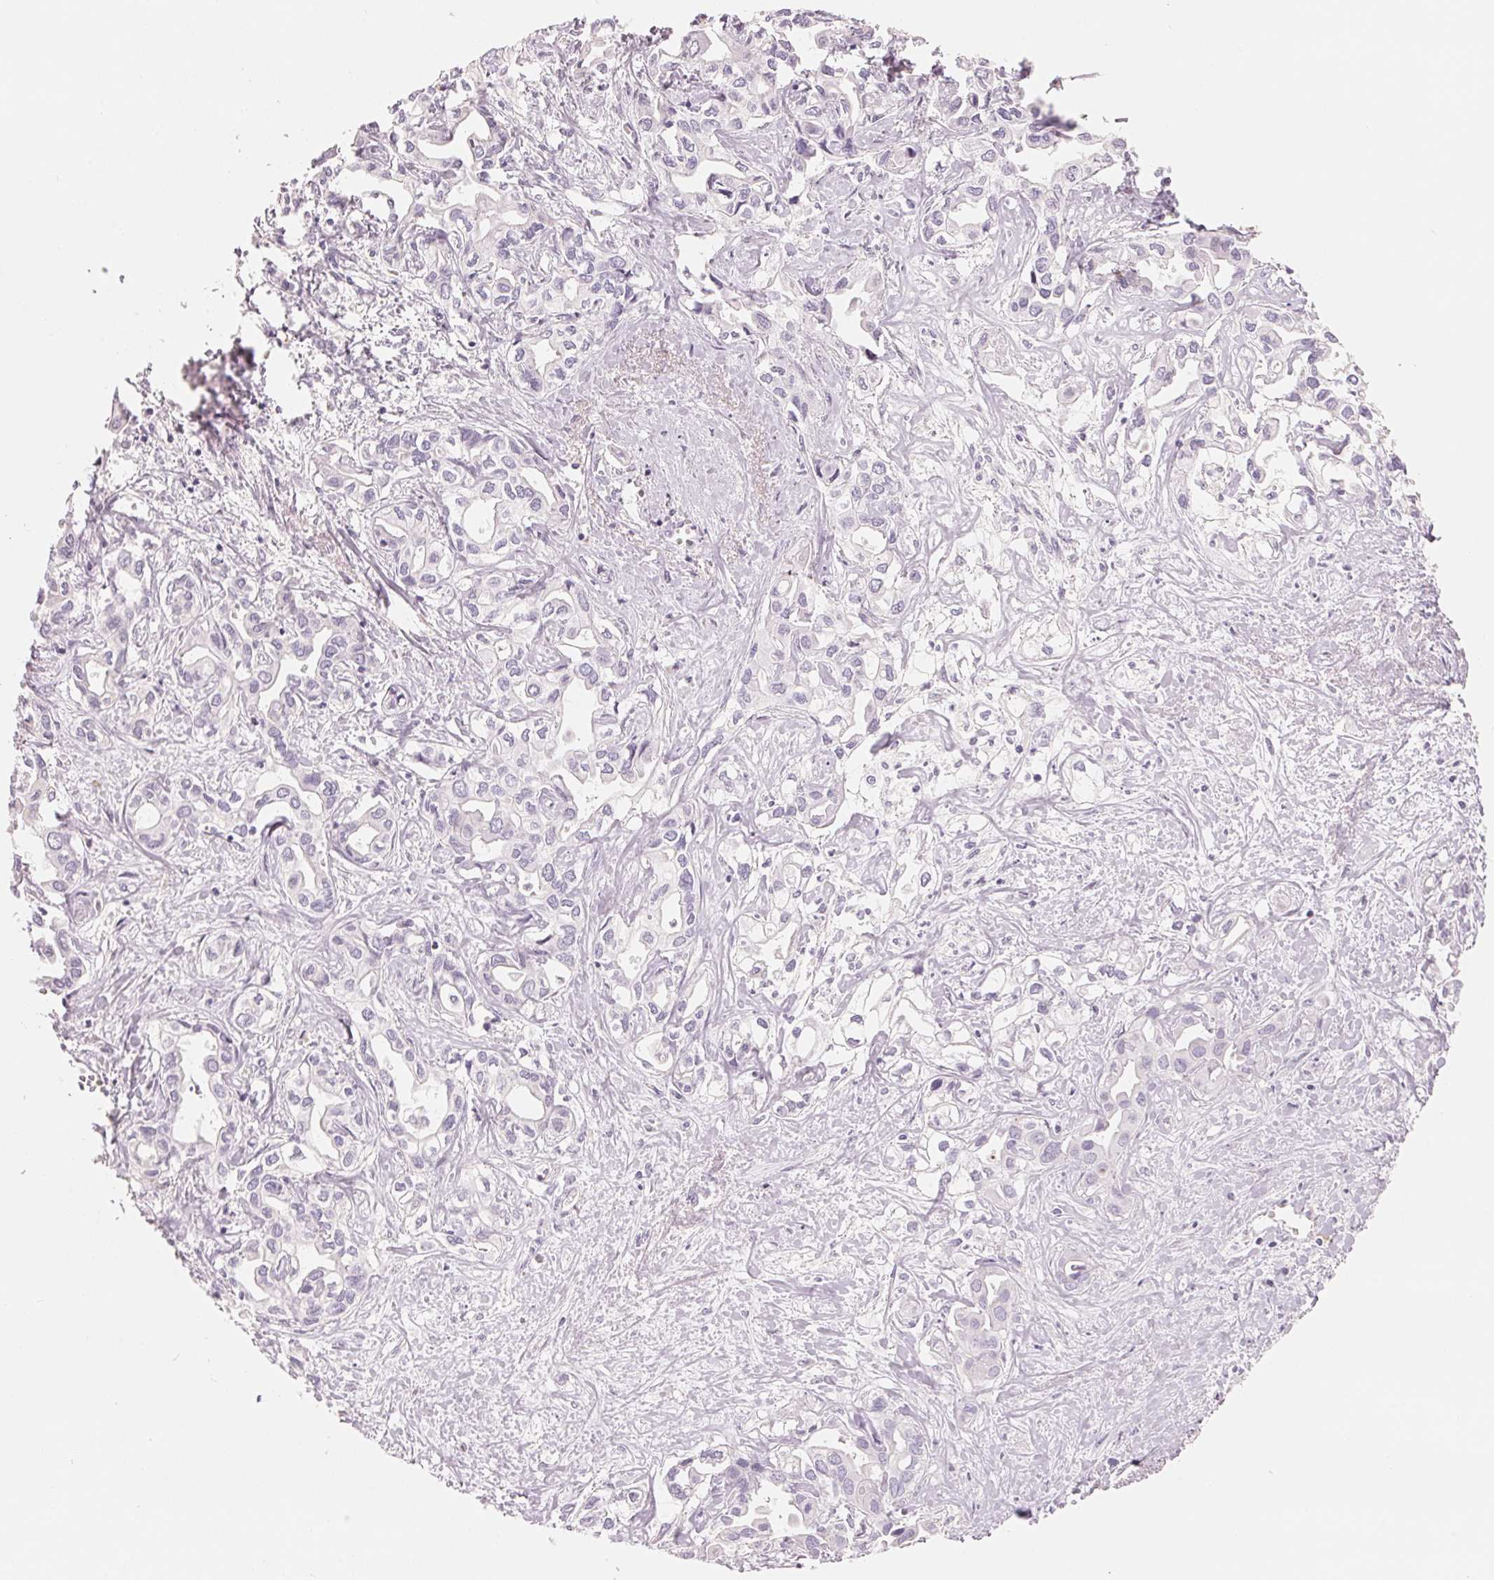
{"staining": {"intensity": "negative", "quantity": "none", "location": "none"}, "tissue": "liver cancer", "cell_type": "Tumor cells", "image_type": "cancer", "snomed": [{"axis": "morphology", "description": "Cholangiocarcinoma"}, {"axis": "topography", "description": "Liver"}], "caption": "The photomicrograph reveals no staining of tumor cells in liver cancer (cholangiocarcinoma). (DAB IHC, high magnification).", "gene": "CFHR2", "patient": {"sex": "female", "age": 64}}